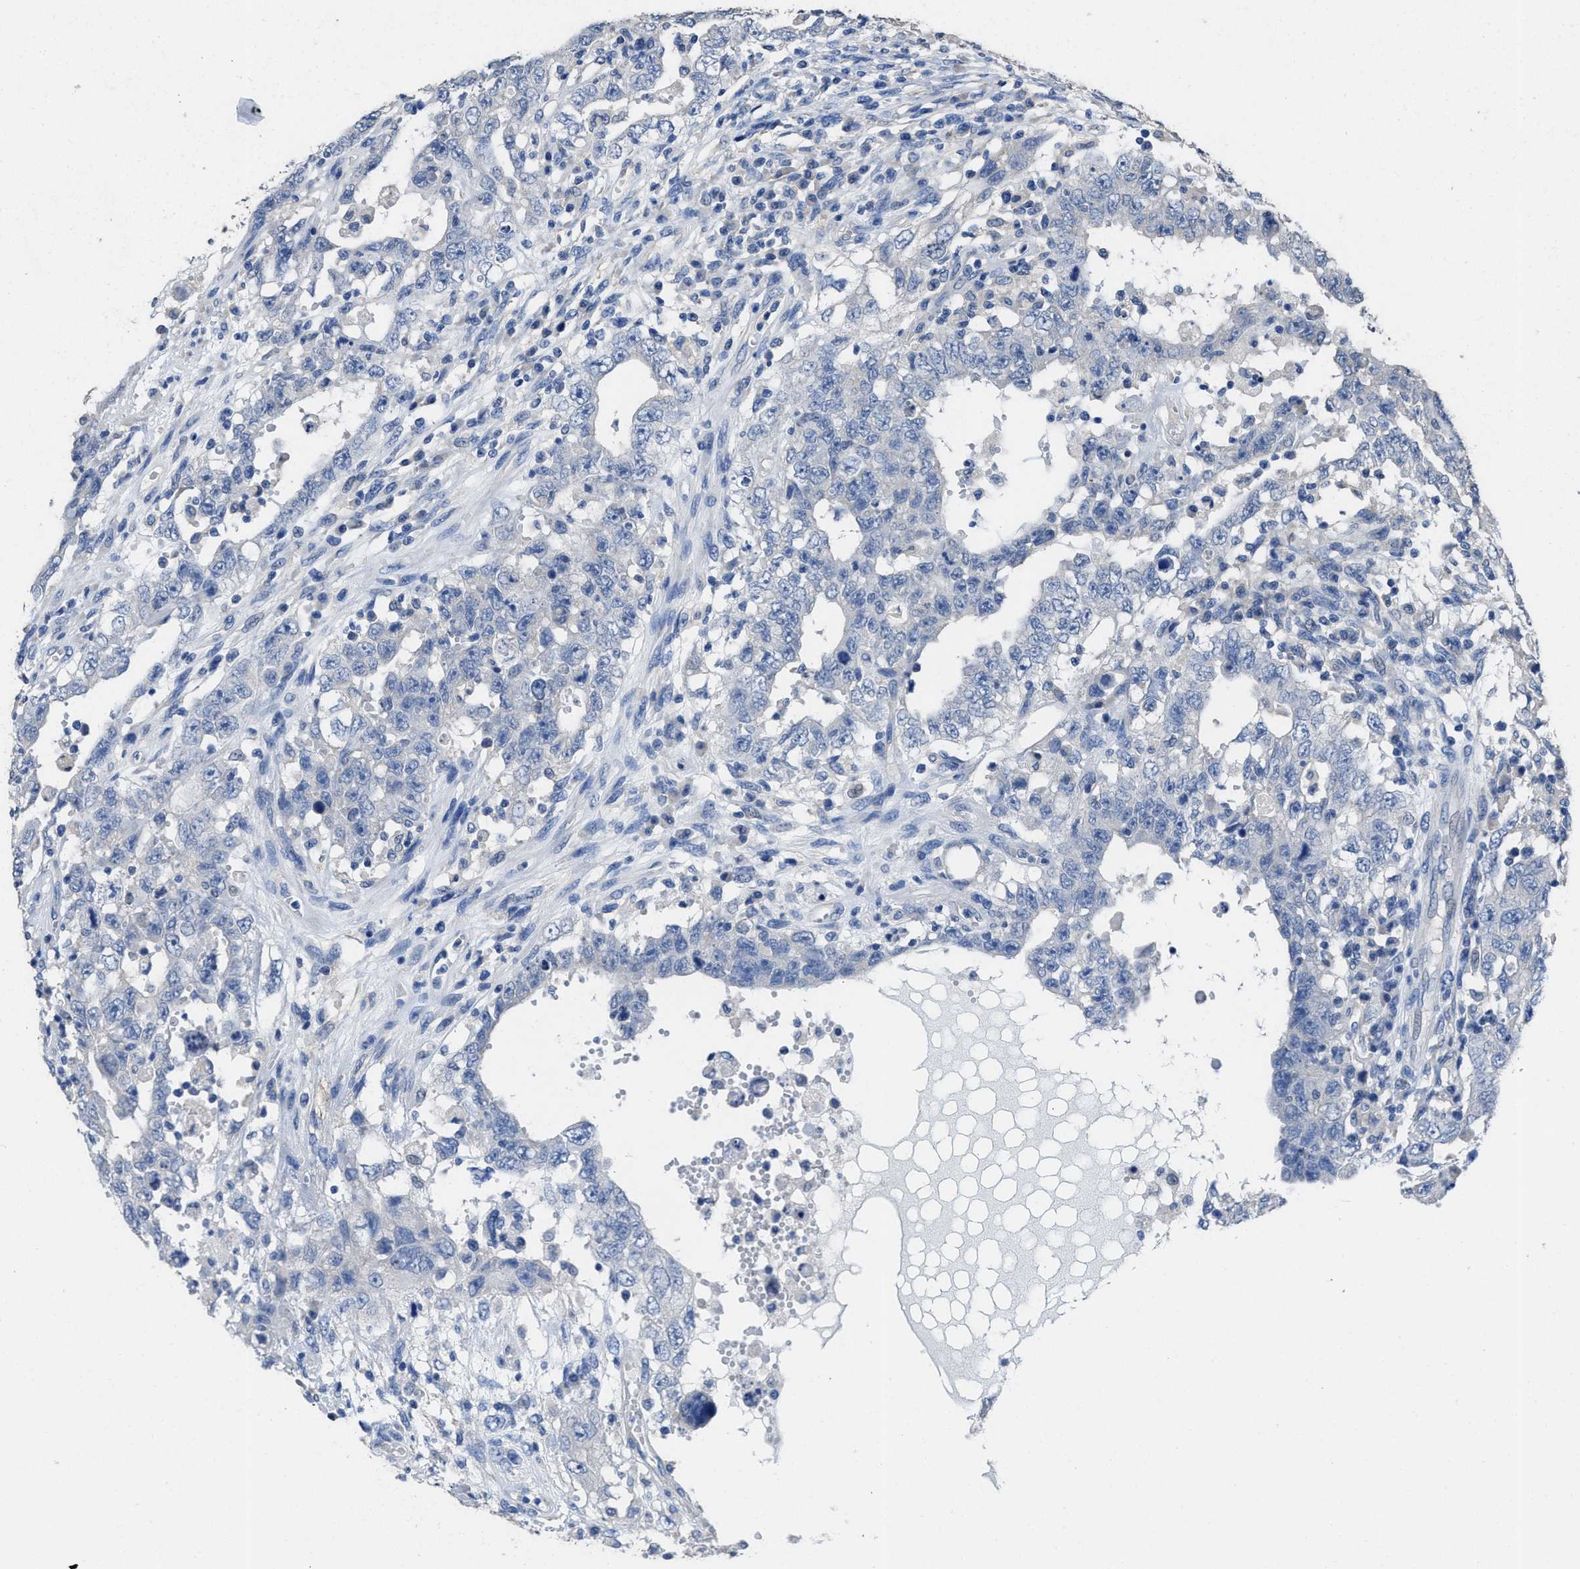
{"staining": {"intensity": "negative", "quantity": "none", "location": "none"}, "tissue": "testis cancer", "cell_type": "Tumor cells", "image_type": "cancer", "snomed": [{"axis": "morphology", "description": "Carcinoma, Embryonal, NOS"}, {"axis": "topography", "description": "Testis"}], "caption": "Testis cancer (embryonal carcinoma) stained for a protein using IHC displays no positivity tumor cells.", "gene": "CA9", "patient": {"sex": "male", "age": 26}}